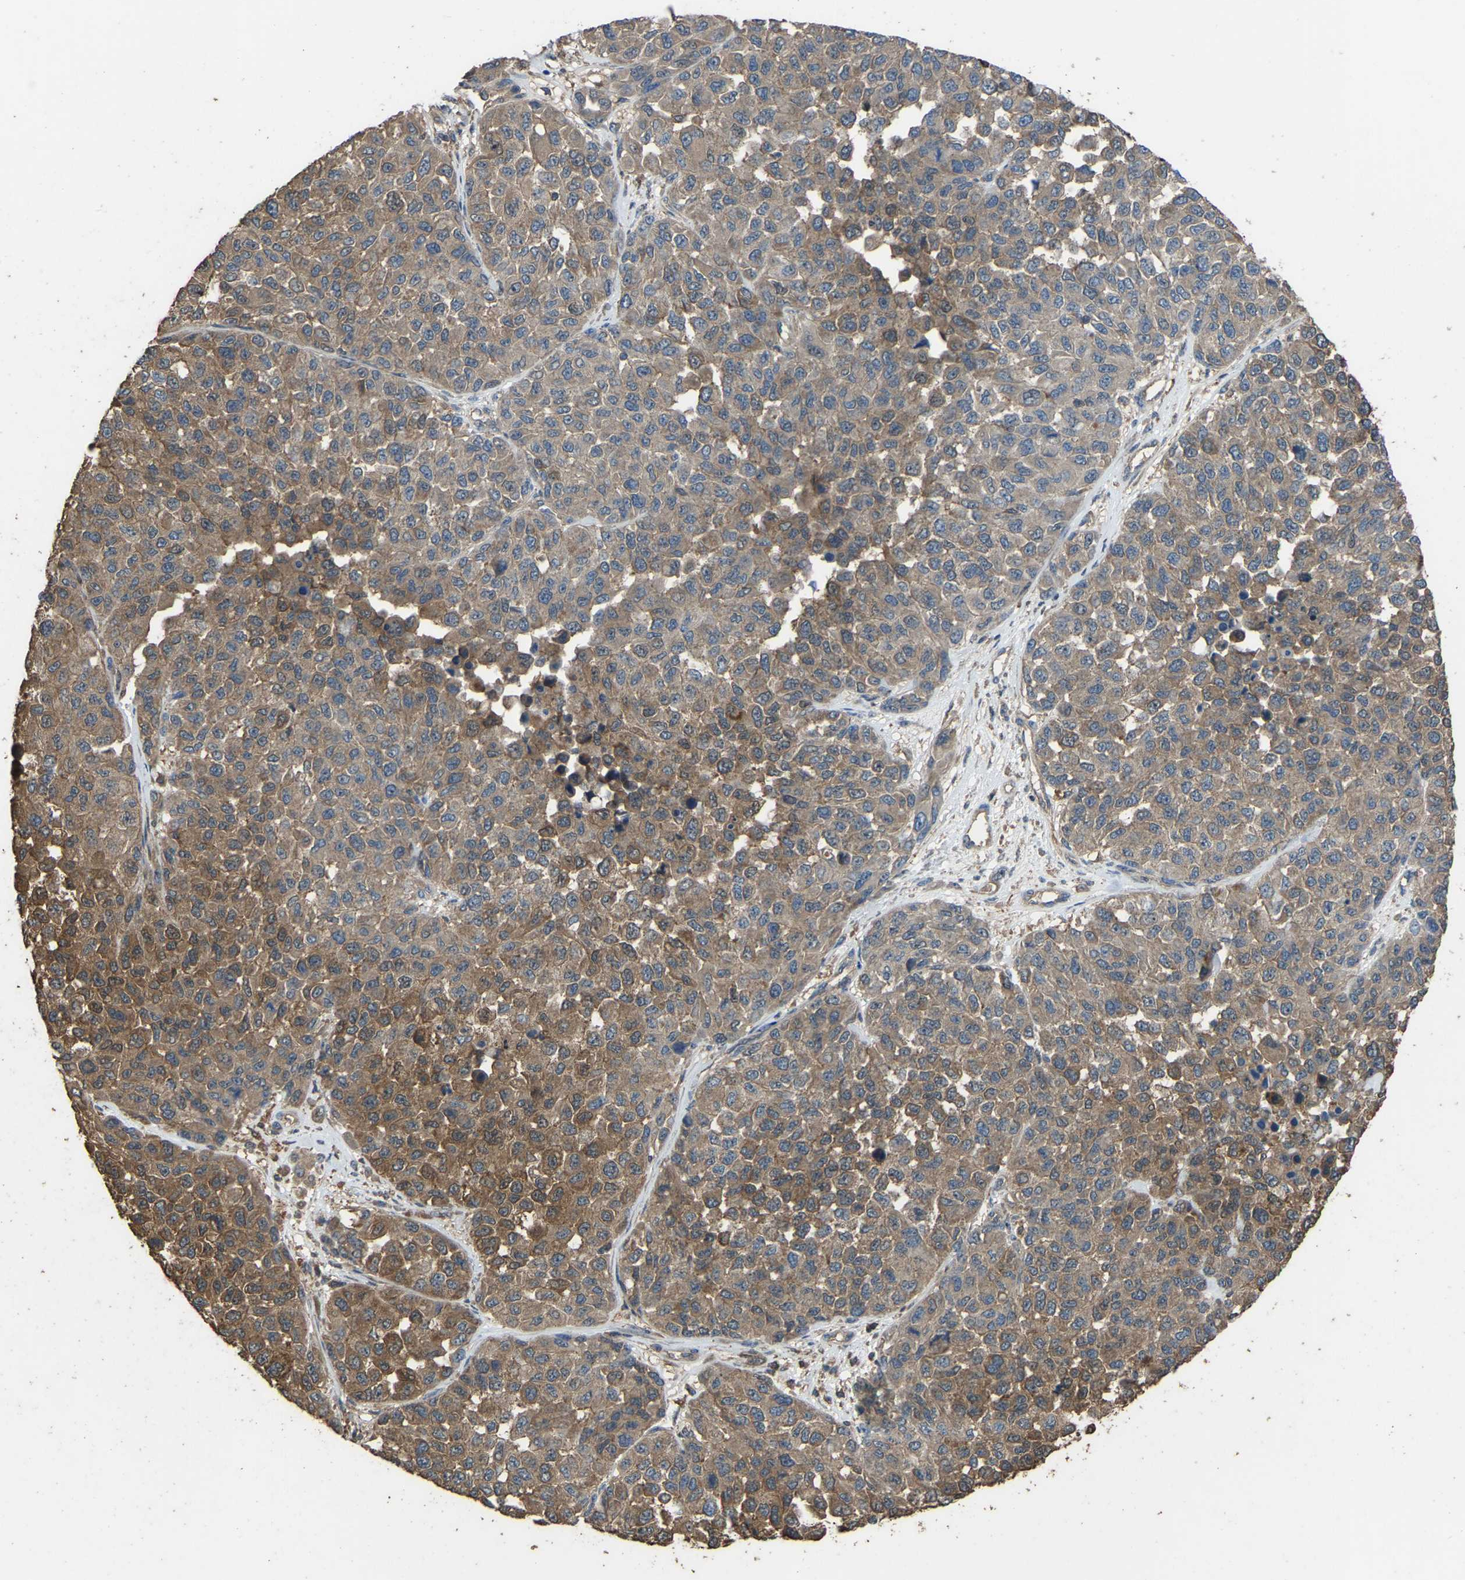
{"staining": {"intensity": "moderate", "quantity": ">75%", "location": "cytoplasmic/membranous"}, "tissue": "melanoma", "cell_type": "Tumor cells", "image_type": "cancer", "snomed": [{"axis": "morphology", "description": "Malignant melanoma, NOS"}, {"axis": "topography", "description": "Skin"}], "caption": "DAB (3,3'-diaminobenzidine) immunohistochemical staining of human malignant melanoma exhibits moderate cytoplasmic/membranous protein staining in about >75% of tumor cells. The protein is shown in brown color, while the nuclei are stained blue.", "gene": "FHIT", "patient": {"sex": "male", "age": 62}}